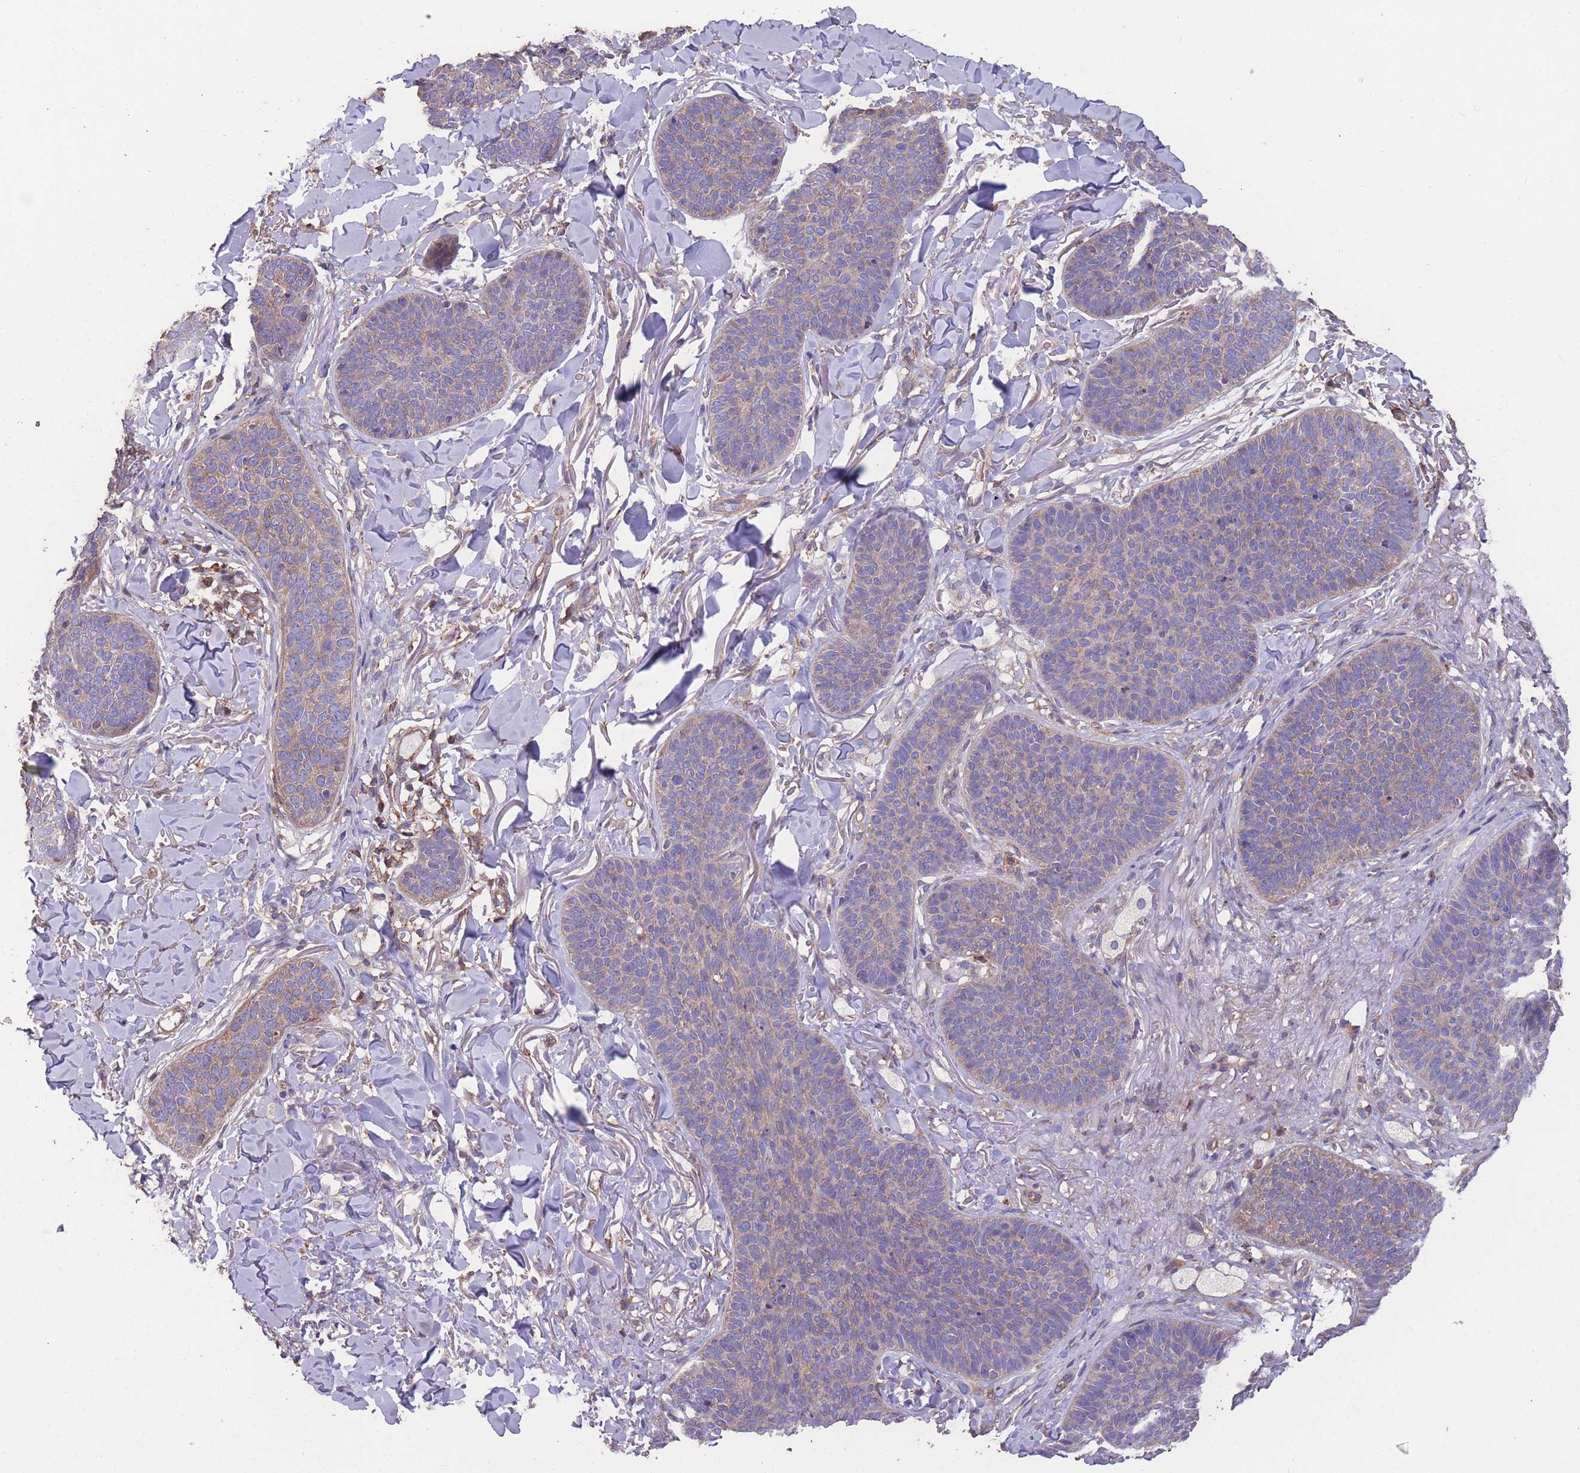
{"staining": {"intensity": "negative", "quantity": "none", "location": "none"}, "tissue": "skin cancer", "cell_type": "Tumor cells", "image_type": "cancer", "snomed": [{"axis": "morphology", "description": "Basal cell carcinoma"}, {"axis": "topography", "description": "Skin"}], "caption": "A photomicrograph of human skin cancer (basal cell carcinoma) is negative for staining in tumor cells.", "gene": "NUDT21", "patient": {"sex": "male", "age": 85}}